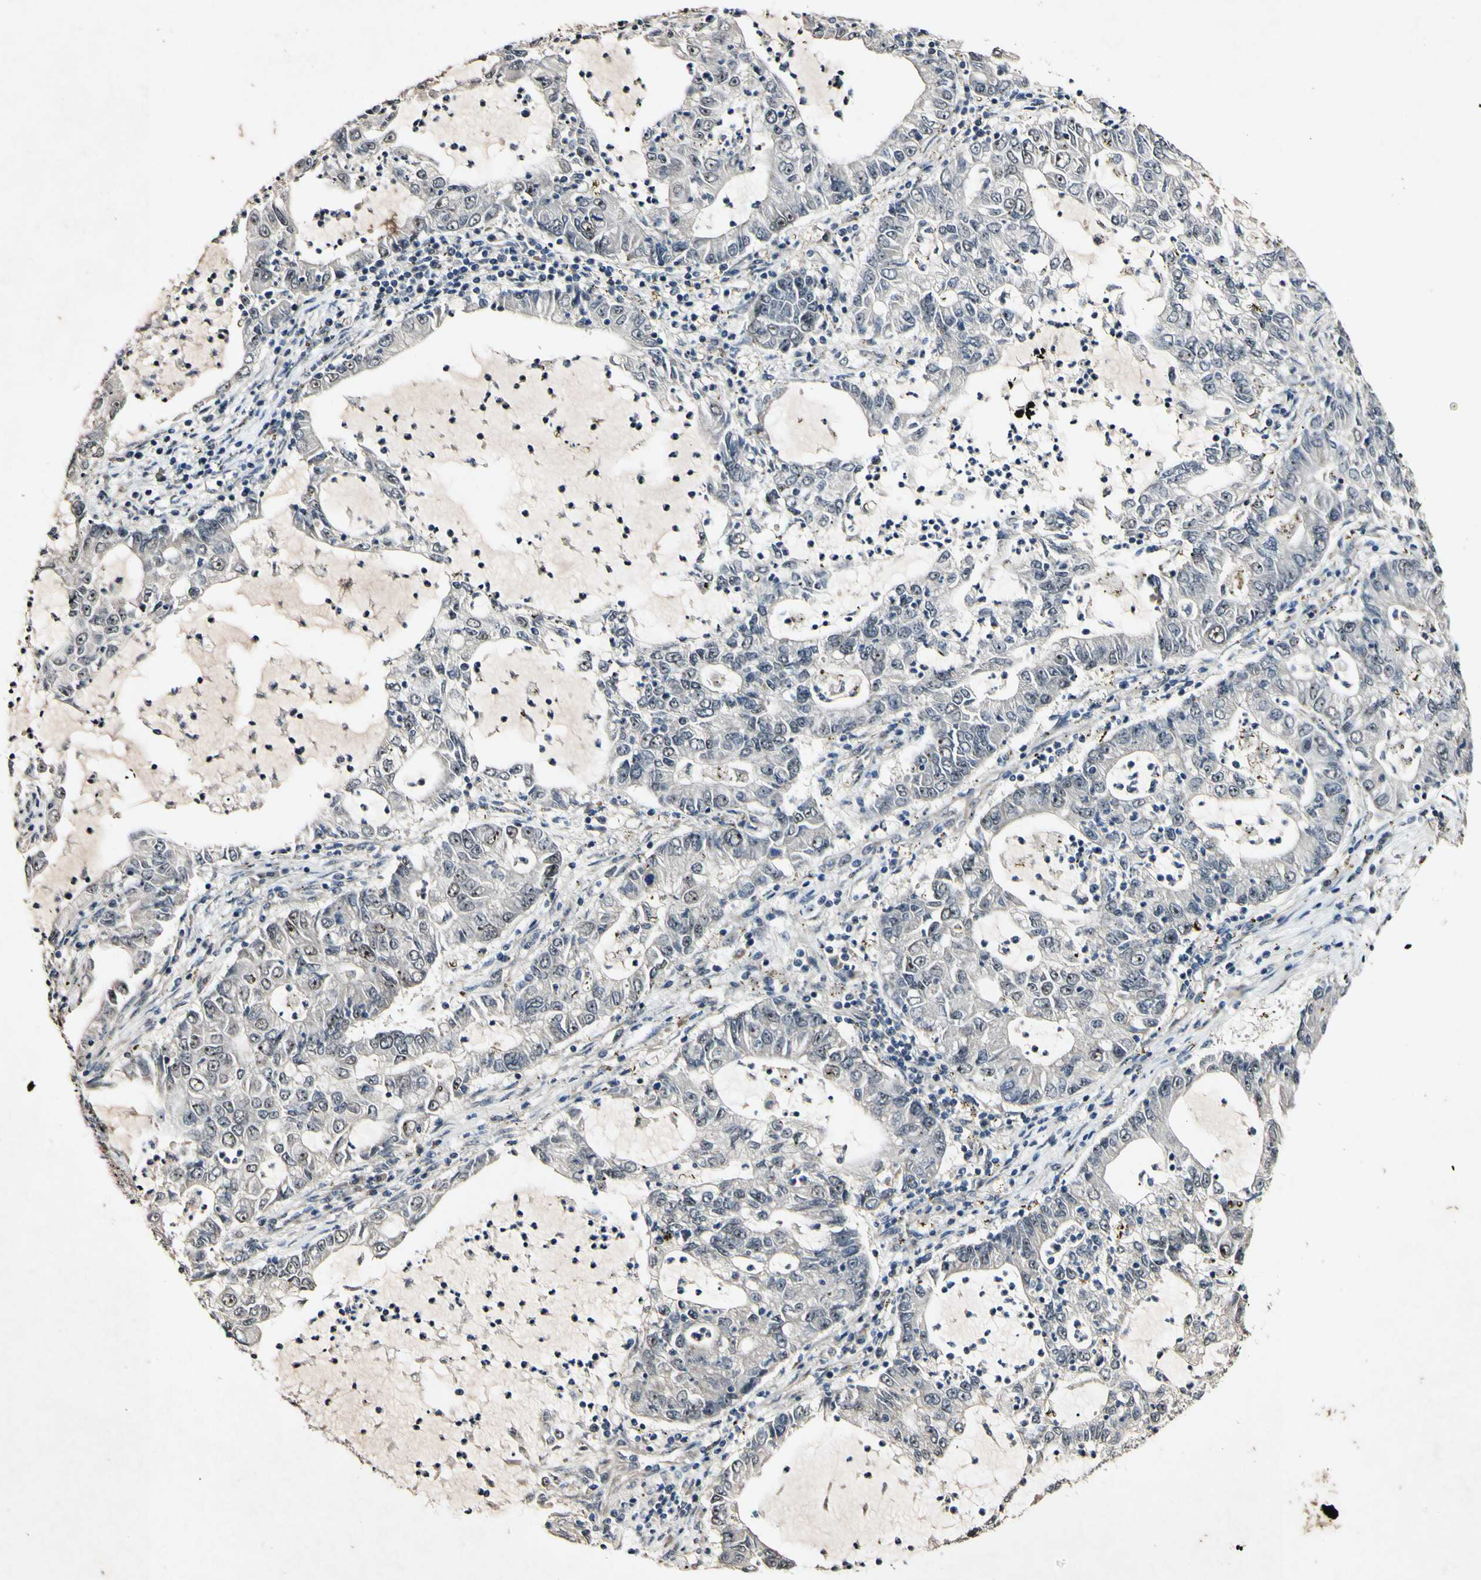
{"staining": {"intensity": "negative", "quantity": "none", "location": "none"}, "tissue": "lung cancer", "cell_type": "Tumor cells", "image_type": "cancer", "snomed": [{"axis": "morphology", "description": "Adenocarcinoma, NOS"}, {"axis": "topography", "description": "Lung"}], "caption": "There is no significant expression in tumor cells of lung cancer.", "gene": "POLR2F", "patient": {"sex": "female", "age": 51}}